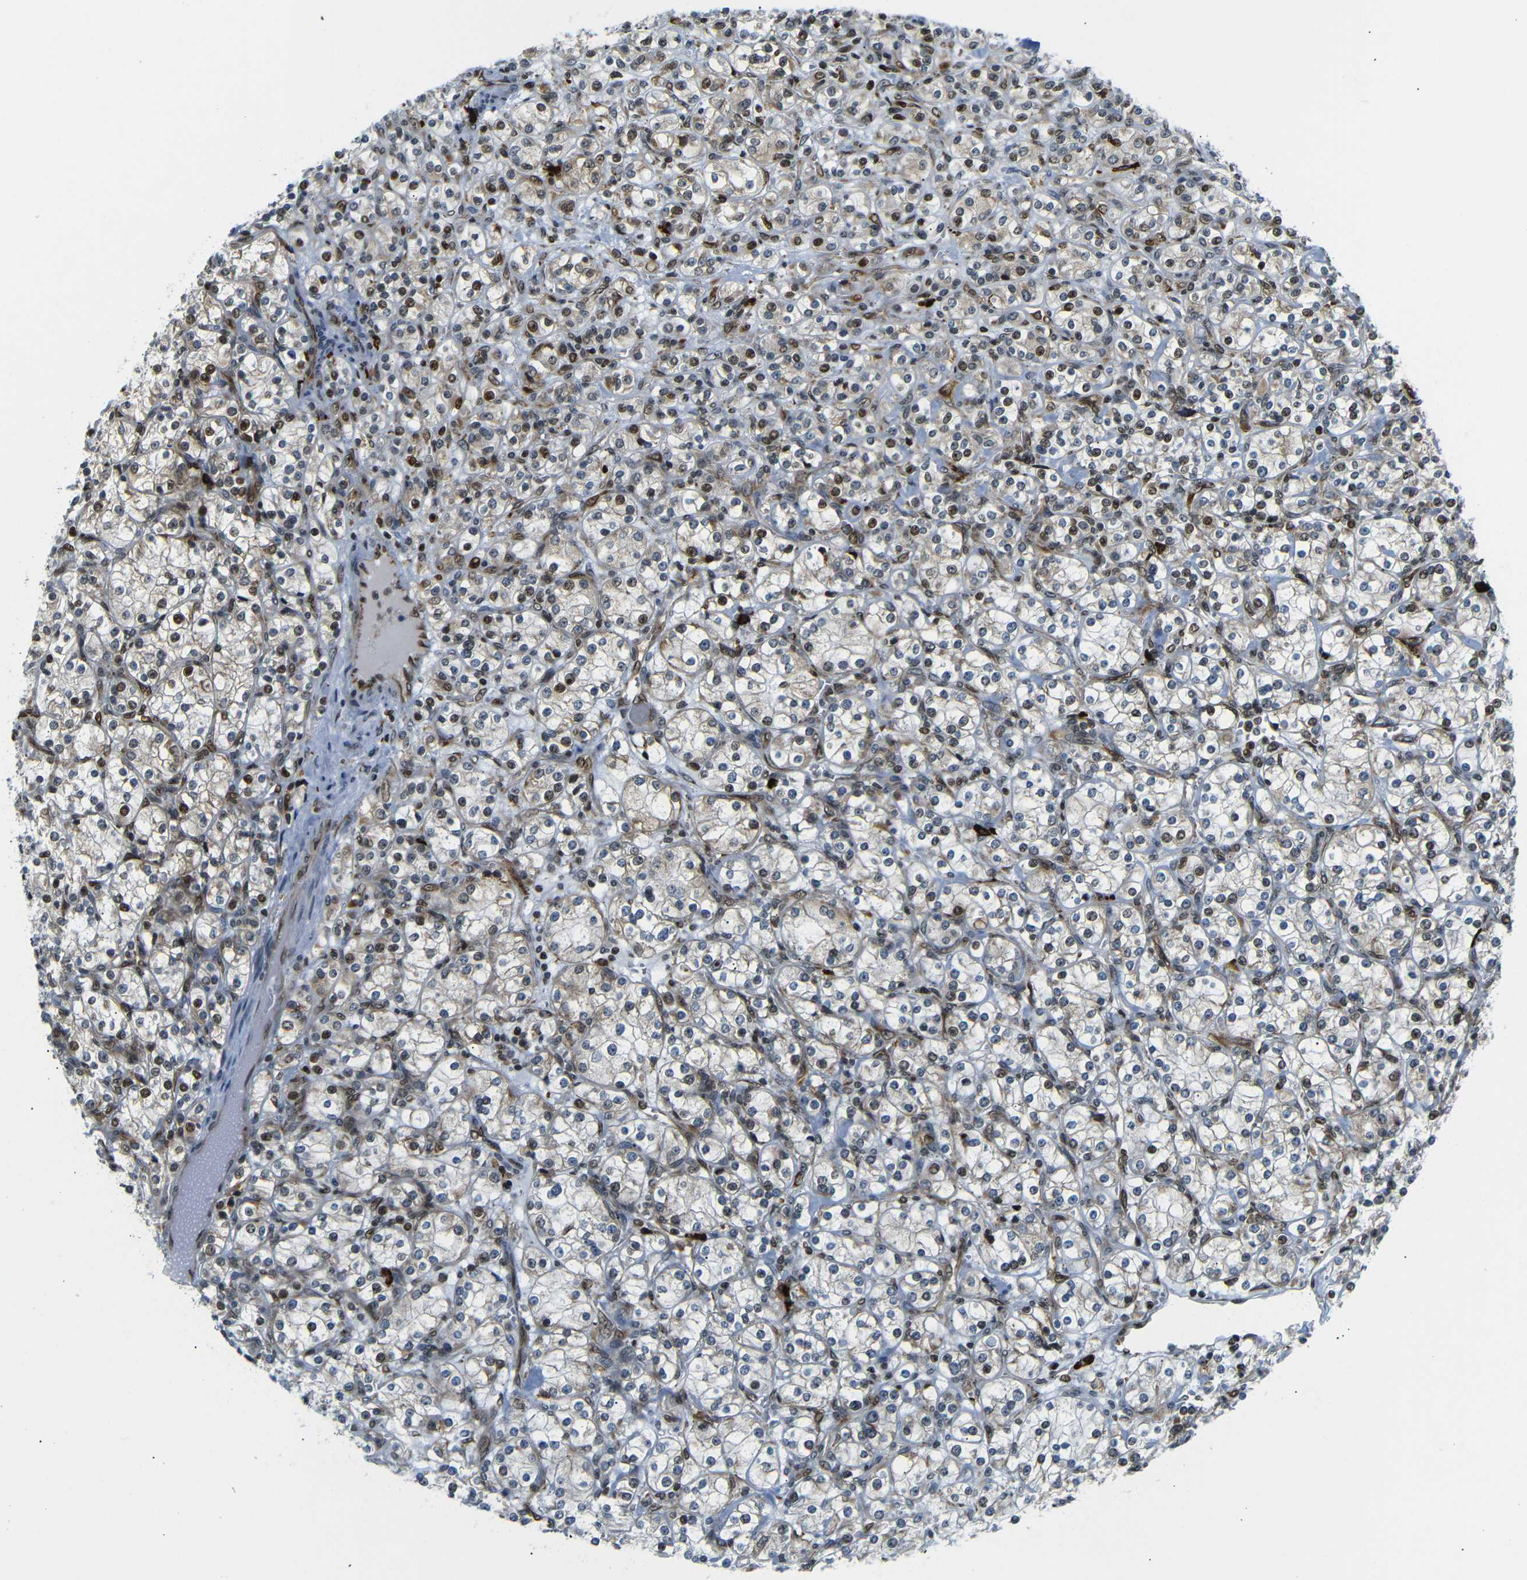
{"staining": {"intensity": "strong", "quantity": "<25%", "location": "nuclear"}, "tissue": "renal cancer", "cell_type": "Tumor cells", "image_type": "cancer", "snomed": [{"axis": "morphology", "description": "Adenocarcinoma, NOS"}, {"axis": "topography", "description": "Kidney"}], "caption": "A brown stain shows strong nuclear staining of a protein in human adenocarcinoma (renal) tumor cells. The protein of interest is stained brown, and the nuclei are stained in blue (DAB IHC with brightfield microscopy, high magnification).", "gene": "SPCS2", "patient": {"sex": "male", "age": 77}}